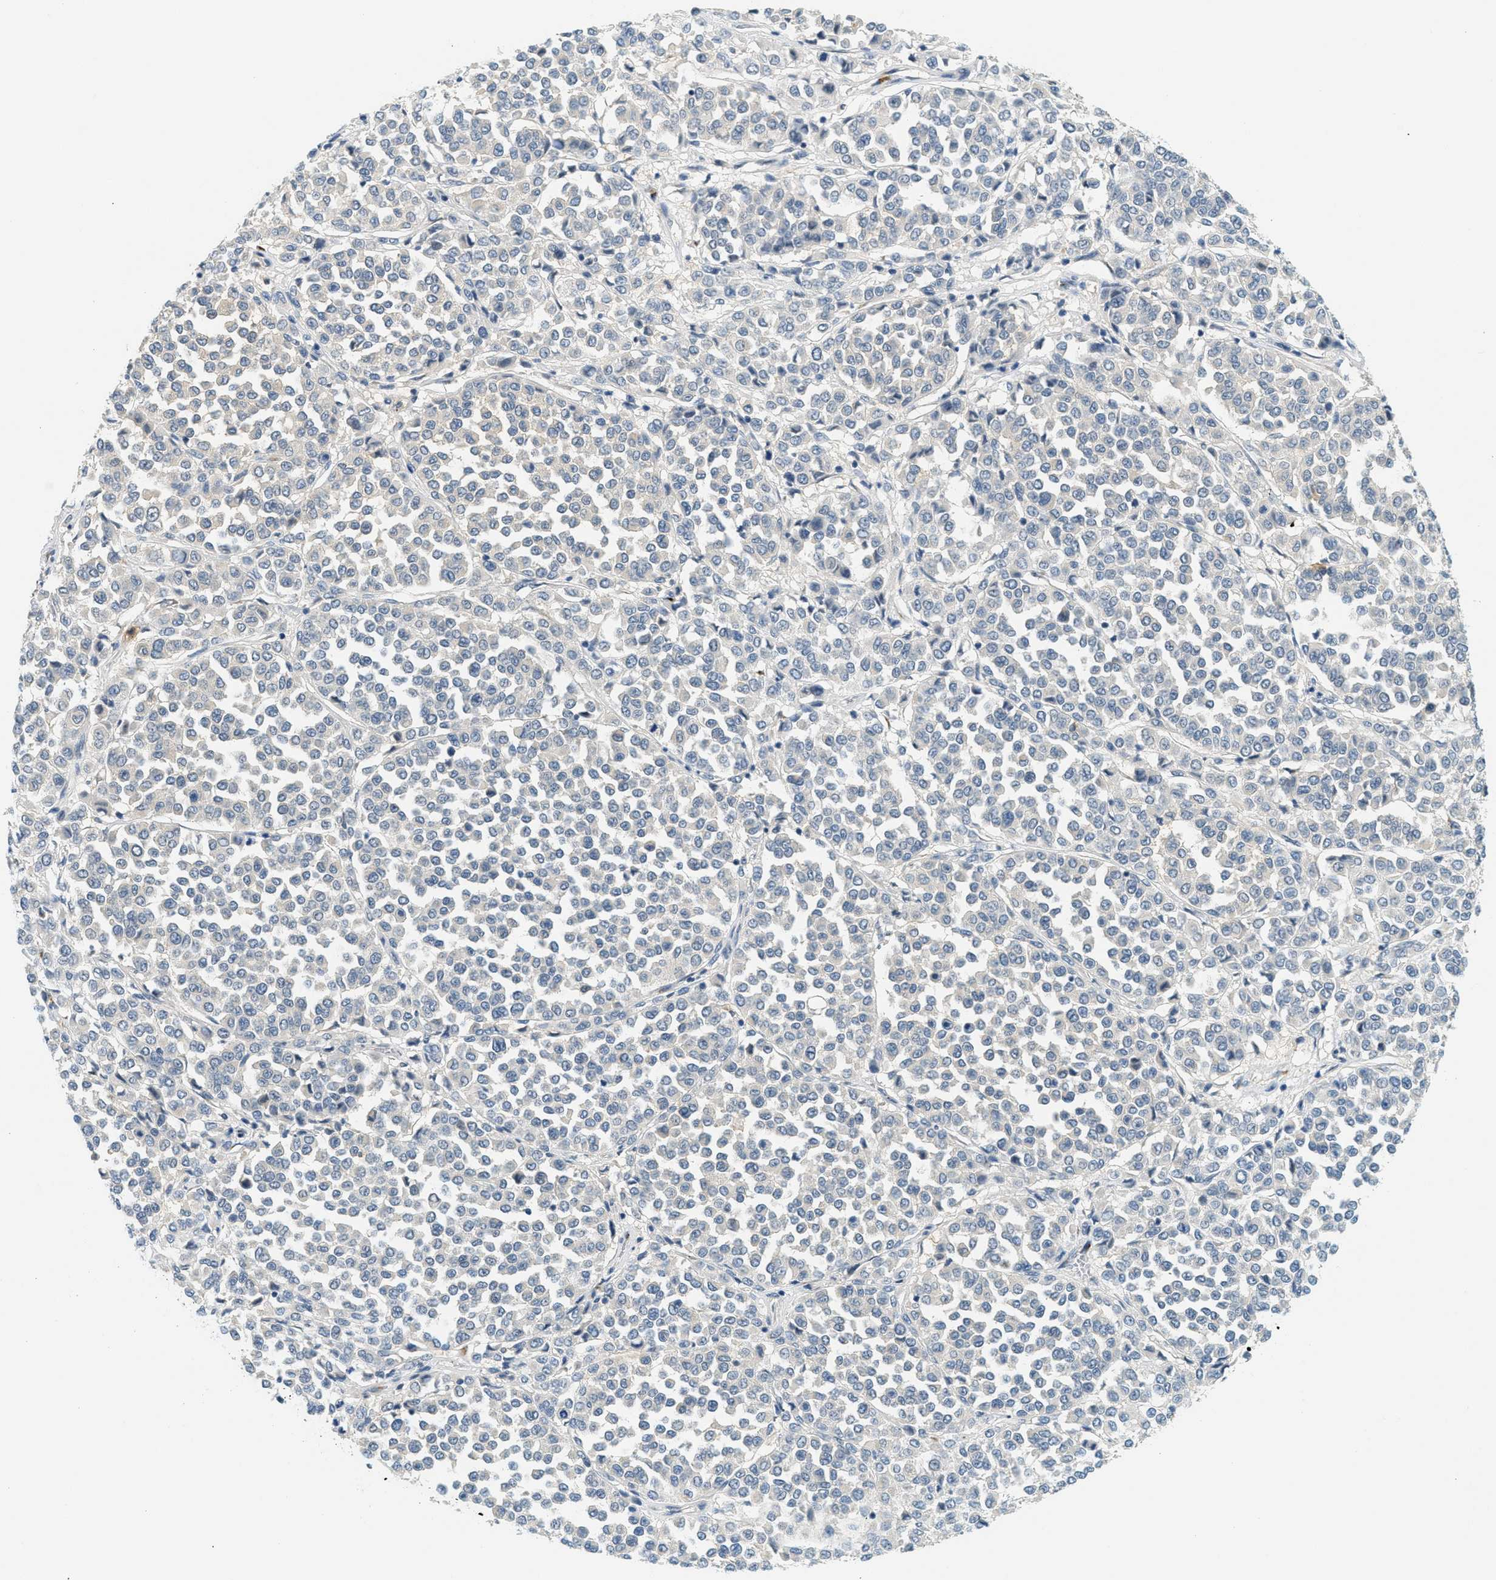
{"staining": {"intensity": "negative", "quantity": "none", "location": "none"}, "tissue": "melanoma", "cell_type": "Tumor cells", "image_type": "cancer", "snomed": [{"axis": "morphology", "description": "Malignant melanoma, Metastatic site"}, {"axis": "topography", "description": "Pancreas"}], "caption": "This is a image of IHC staining of melanoma, which shows no staining in tumor cells.", "gene": "RASGRP2", "patient": {"sex": "female", "age": 30}}